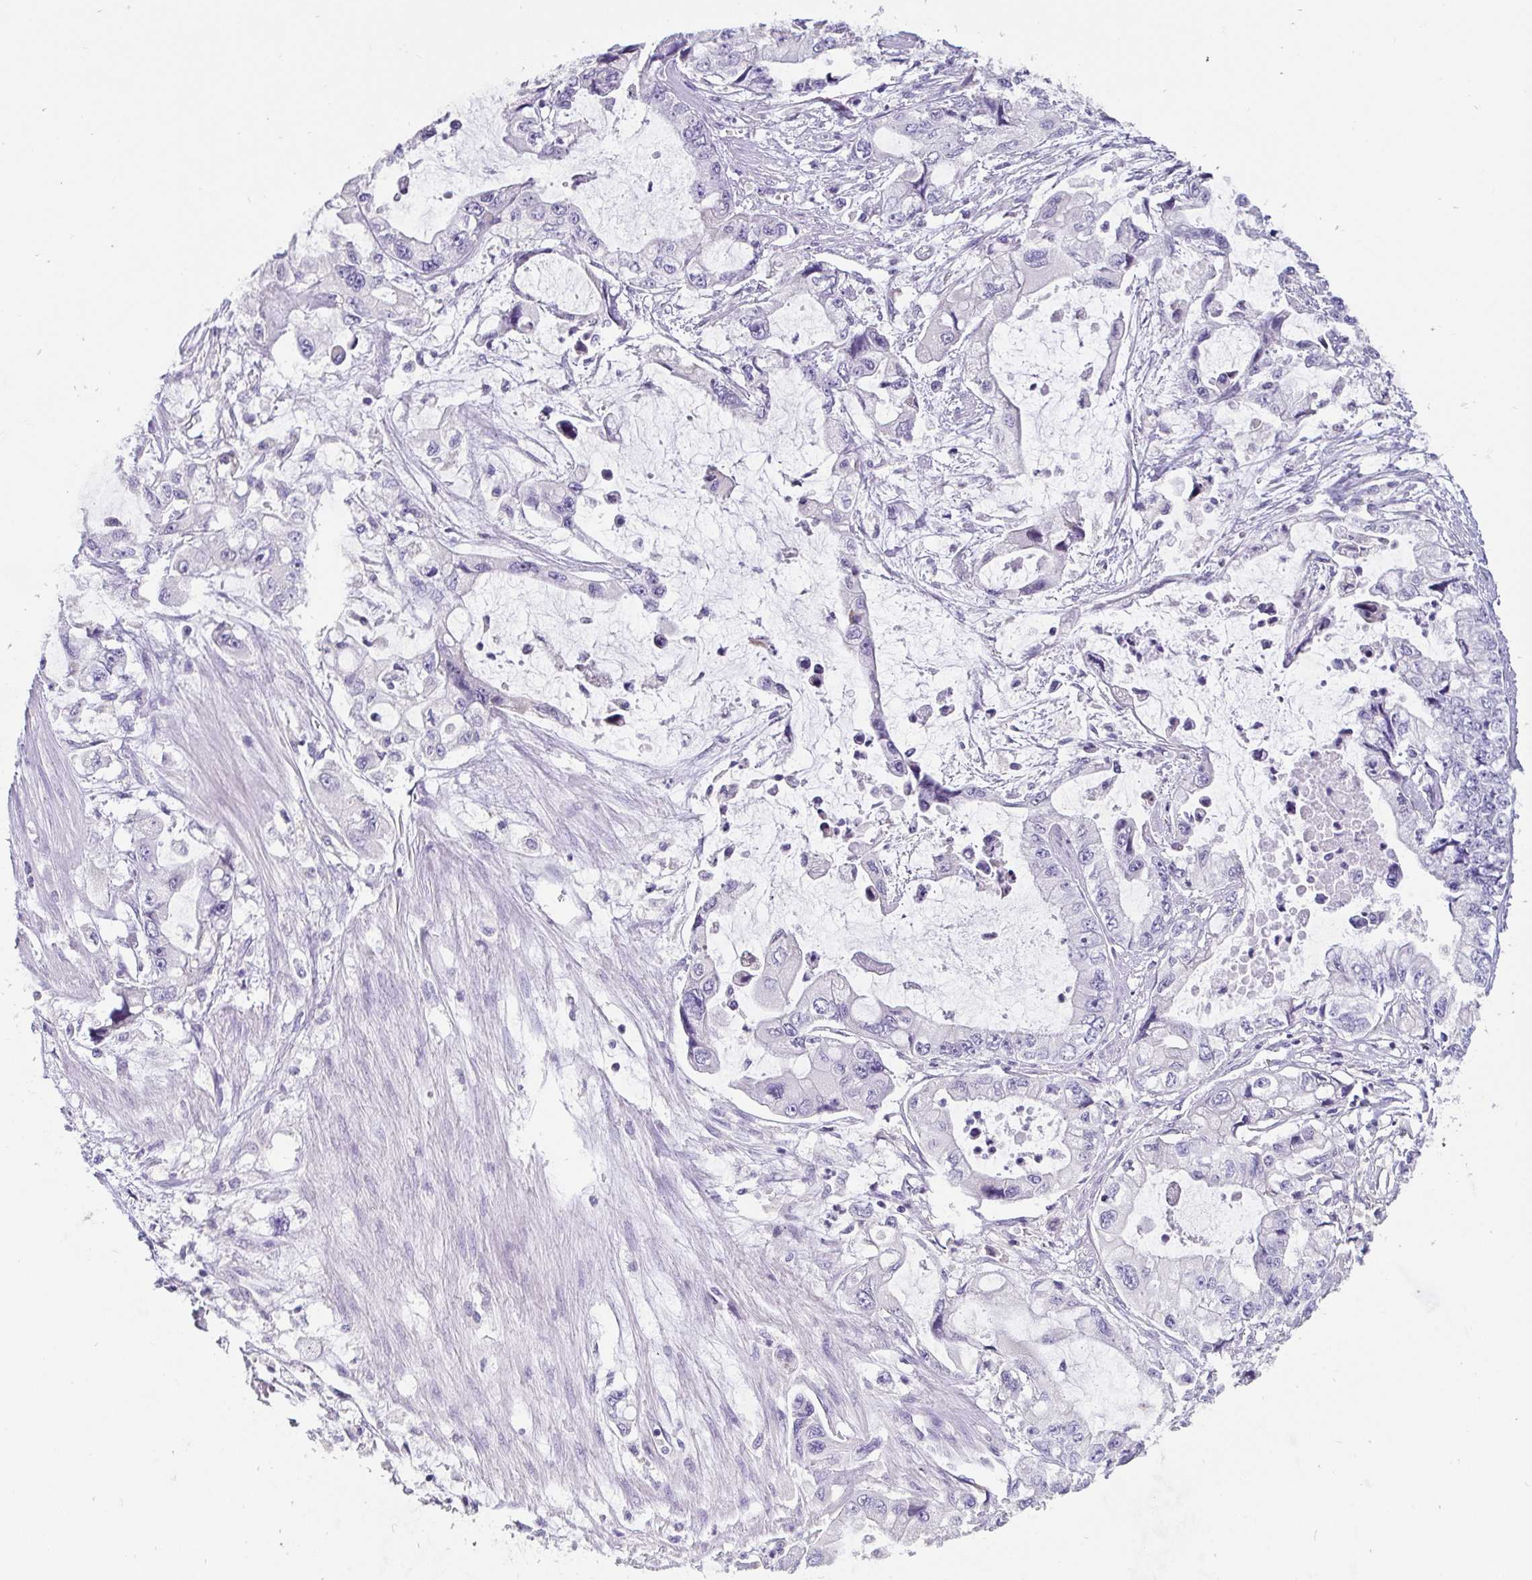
{"staining": {"intensity": "negative", "quantity": "none", "location": "none"}, "tissue": "stomach cancer", "cell_type": "Tumor cells", "image_type": "cancer", "snomed": [{"axis": "morphology", "description": "Adenocarcinoma, NOS"}, {"axis": "topography", "description": "Pancreas"}, {"axis": "topography", "description": "Stomach, upper"}, {"axis": "topography", "description": "Stomach"}], "caption": "Tumor cells show no significant protein staining in stomach cancer (adenocarcinoma). (Brightfield microscopy of DAB immunohistochemistry (IHC) at high magnification).", "gene": "ADAMTS6", "patient": {"sex": "male", "age": 77}}